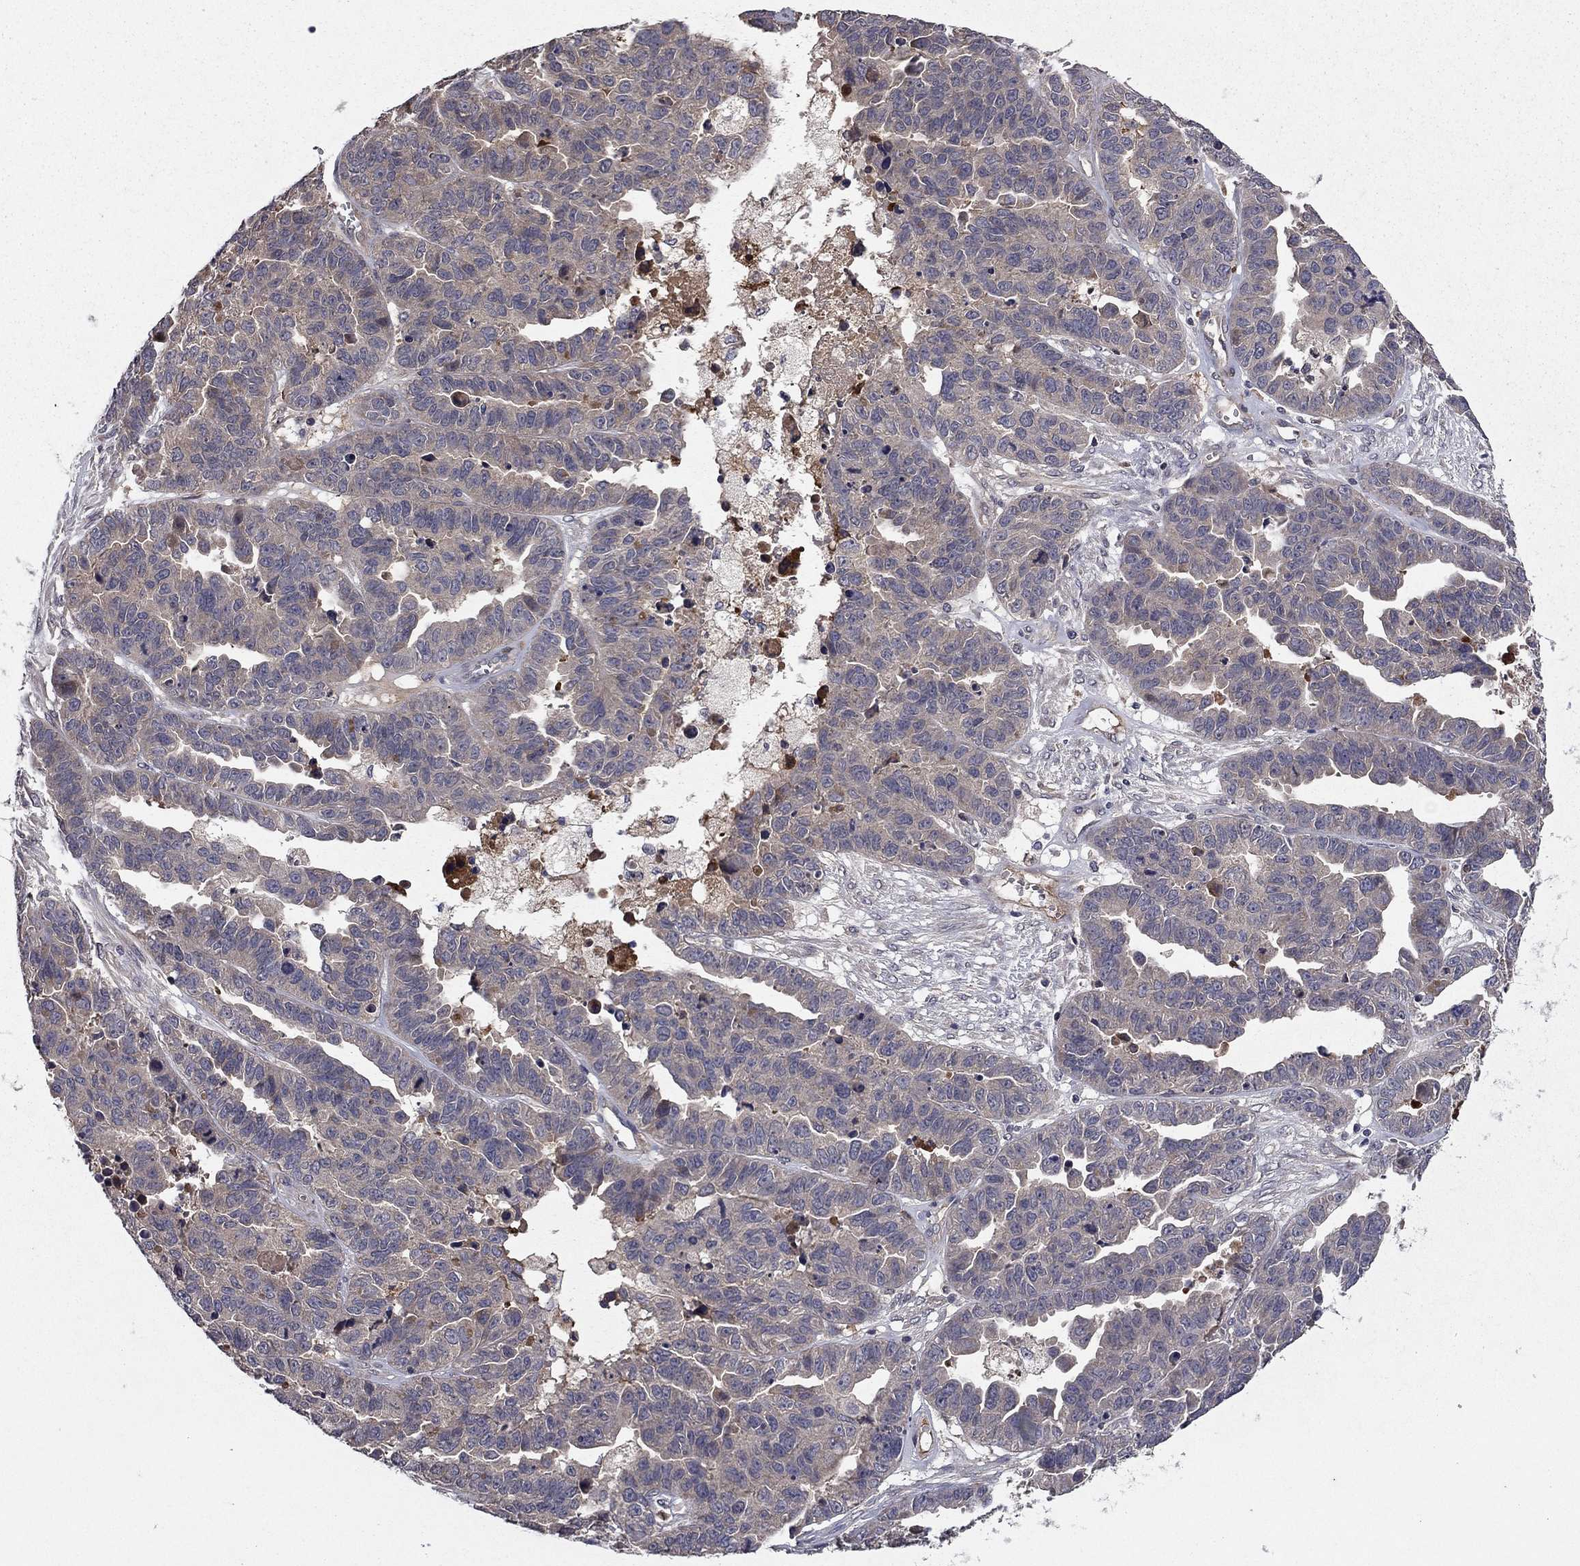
{"staining": {"intensity": "weak", "quantity": "<25%", "location": "cytoplasmic/membranous"}, "tissue": "ovarian cancer", "cell_type": "Tumor cells", "image_type": "cancer", "snomed": [{"axis": "morphology", "description": "Cystadenocarcinoma, serous, NOS"}, {"axis": "topography", "description": "Ovary"}], "caption": "This is an IHC image of ovarian cancer (serous cystadenocarcinoma). There is no positivity in tumor cells.", "gene": "PROS1", "patient": {"sex": "female", "age": 87}}